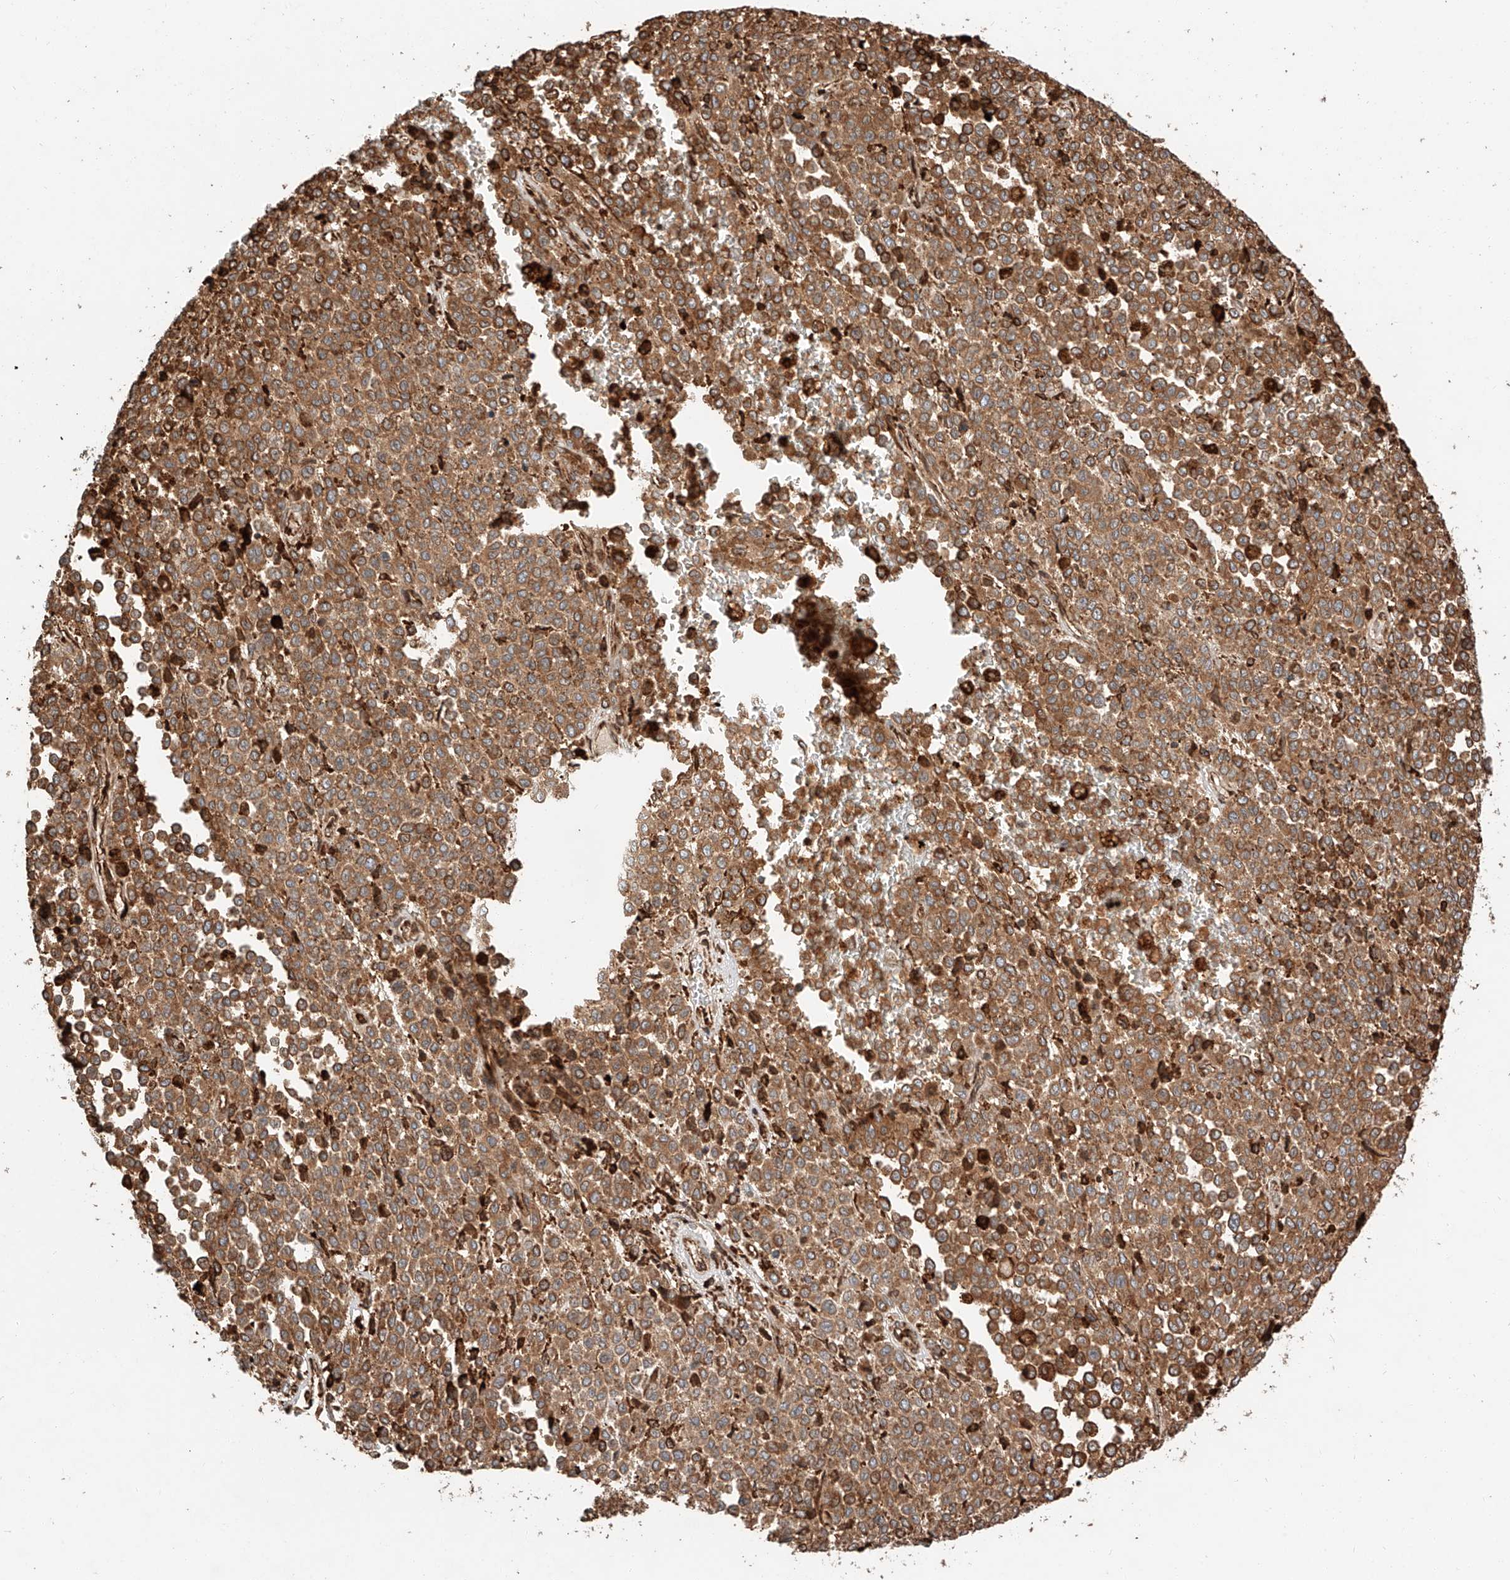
{"staining": {"intensity": "moderate", "quantity": ">75%", "location": "cytoplasmic/membranous"}, "tissue": "melanoma", "cell_type": "Tumor cells", "image_type": "cancer", "snomed": [{"axis": "morphology", "description": "Malignant melanoma, Metastatic site"}, {"axis": "topography", "description": "Pancreas"}], "caption": "Immunohistochemical staining of melanoma exhibits medium levels of moderate cytoplasmic/membranous staining in approximately >75% of tumor cells. (Brightfield microscopy of DAB IHC at high magnification).", "gene": "ZNF84", "patient": {"sex": "female", "age": 30}}